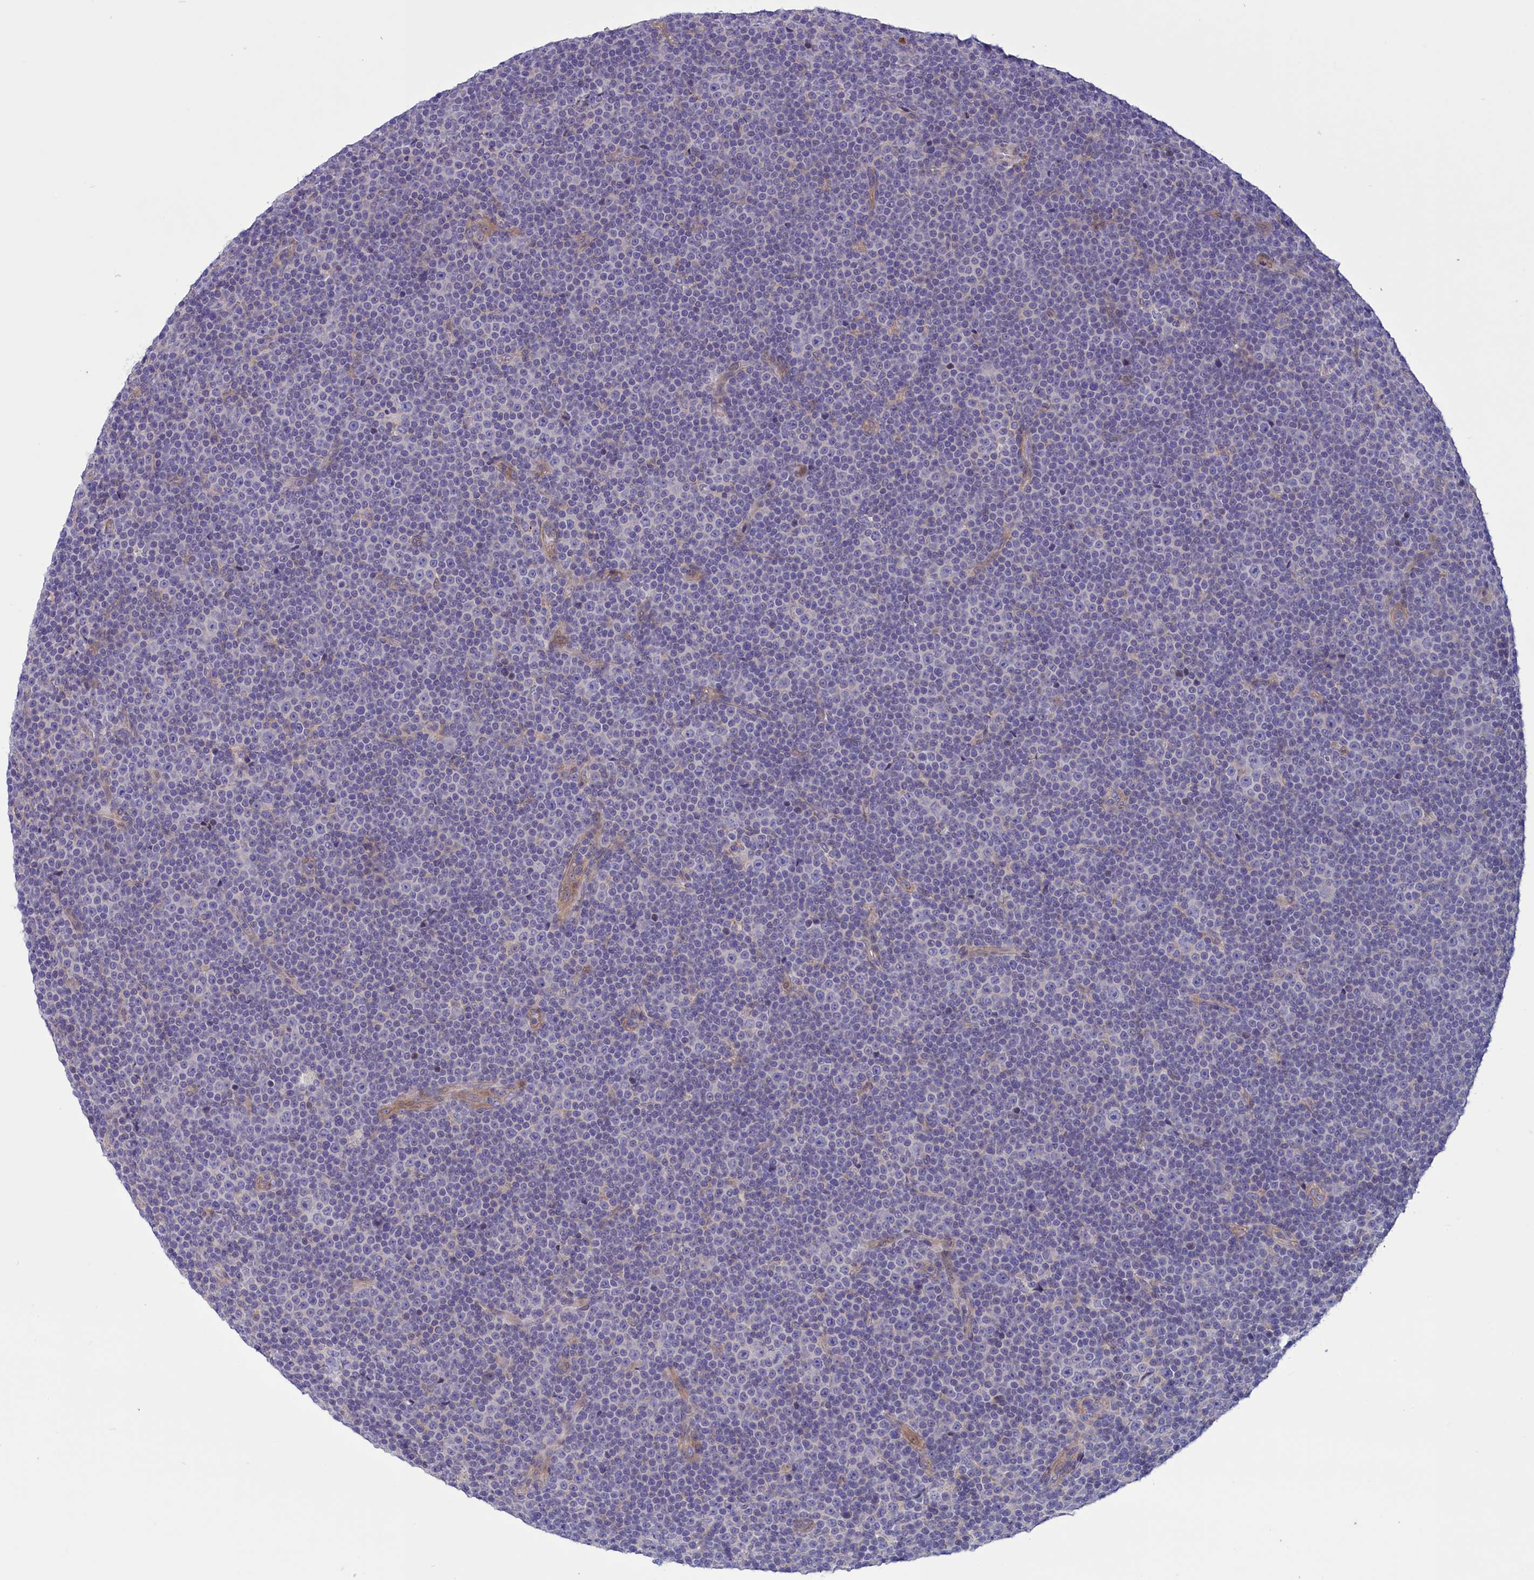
{"staining": {"intensity": "negative", "quantity": "none", "location": "none"}, "tissue": "lymphoma", "cell_type": "Tumor cells", "image_type": "cancer", "snomed": [{"axis": "morphology", "description": "Malignant lymphoma, non-Hodgkin's type, Low grade"}, {"axis": "topography", "description": "Lymph node"}], "caption": "This photomicrograph is of low-grade malignant lymphoma, non-Hodgkin's type stained with immunohistochemistry to label a protein in brown with the nuclei are counter-stained blue. There is no staining in tumor cells. Nuclei are stained in blue.", "gene": "CORO2A", "patient": {"sex": "female", "age": 67}}